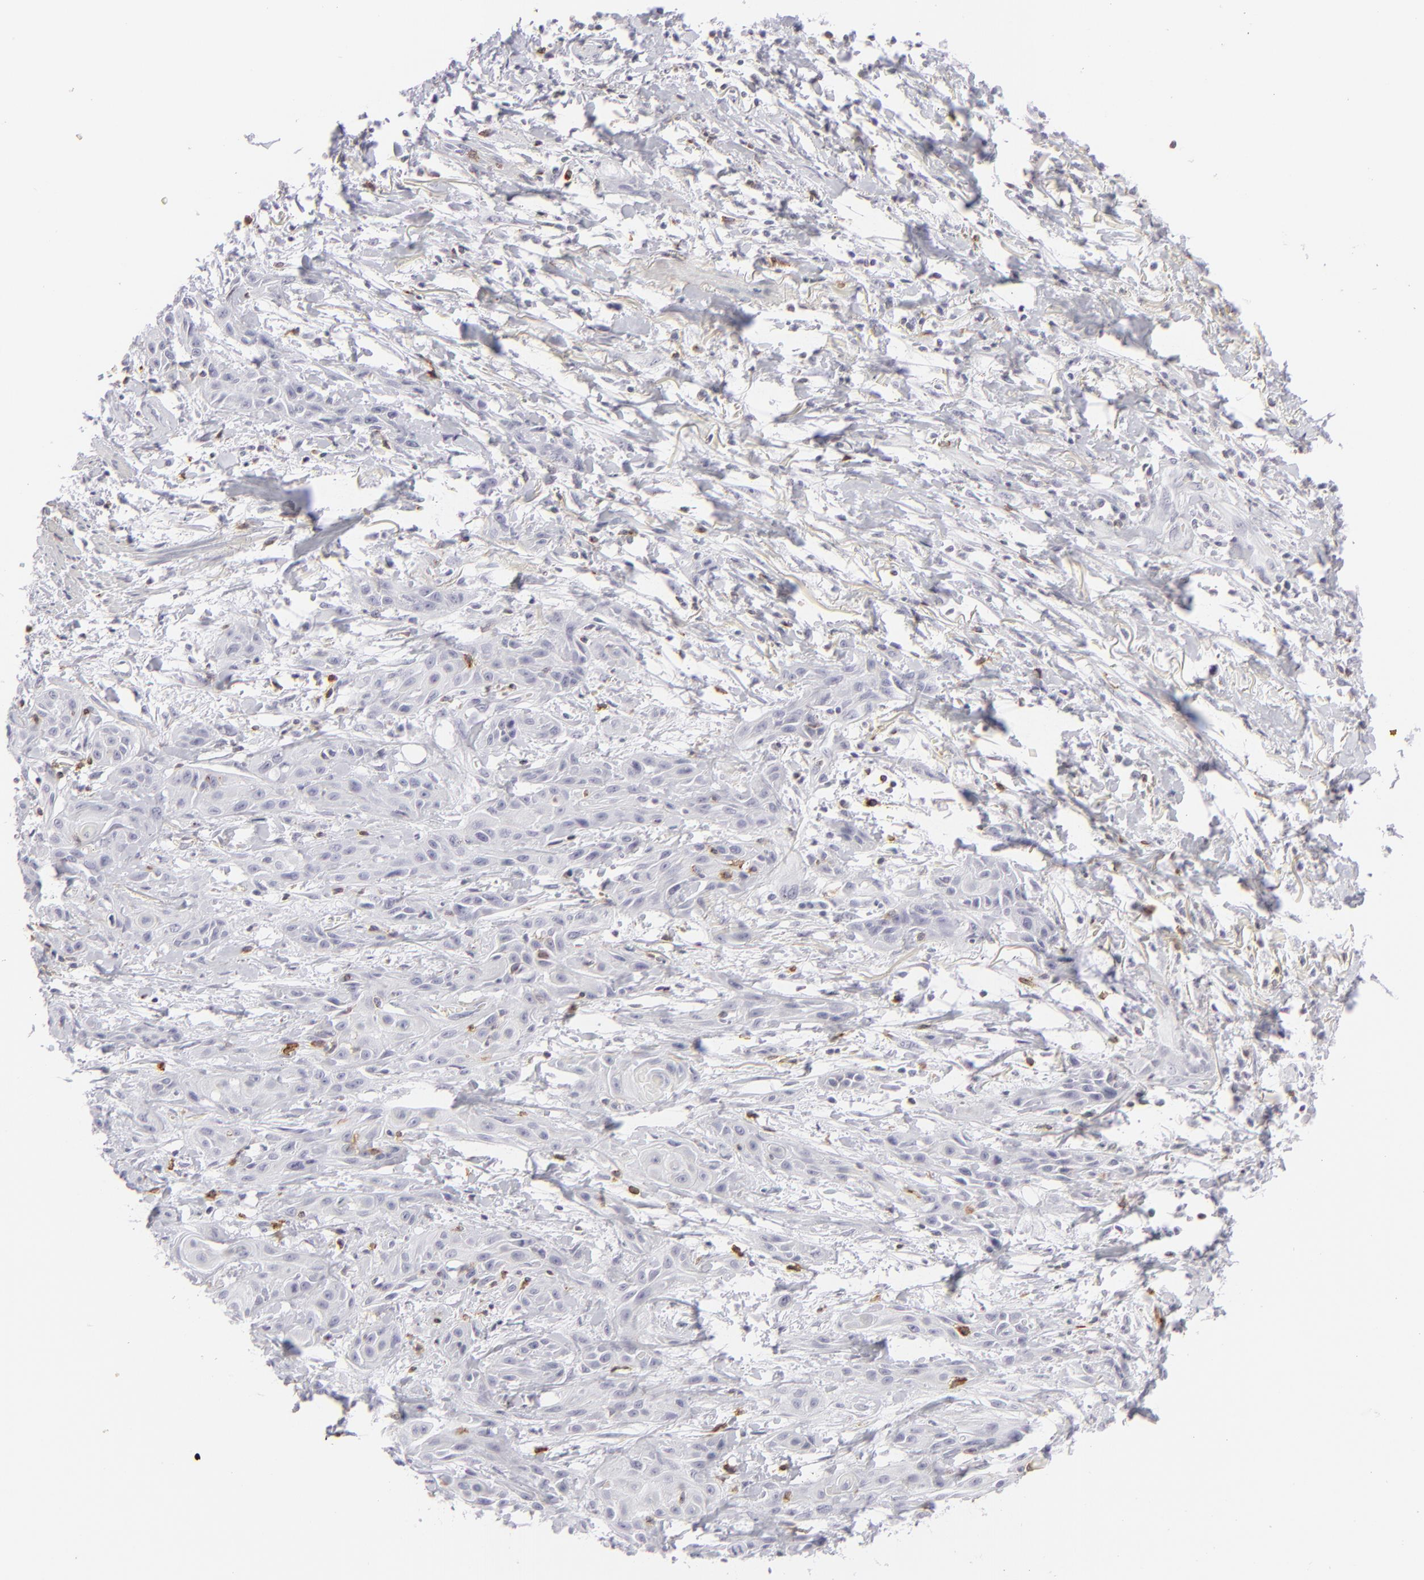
{"staining": {"intensity": "negative", "quantity": "none", "location": "none"}, "tissue": "skin cancer", "cell_type": "Tumor cells", "image_type": "cancer", "snomed": [{"axis": "morphology", "description": "Squamous cell carcinoma, NOS"}, {"axis": "topography", "description": "Skin"}, {"axis": "topography", "description": "Anal"}], "caption": "A photomicrograph of skin squamous cell carcinoma stained for a protein demonstrates no brown staining in tumor cells.", "gene": "CD7", "patient": {"sex": "male", "age": 64}}